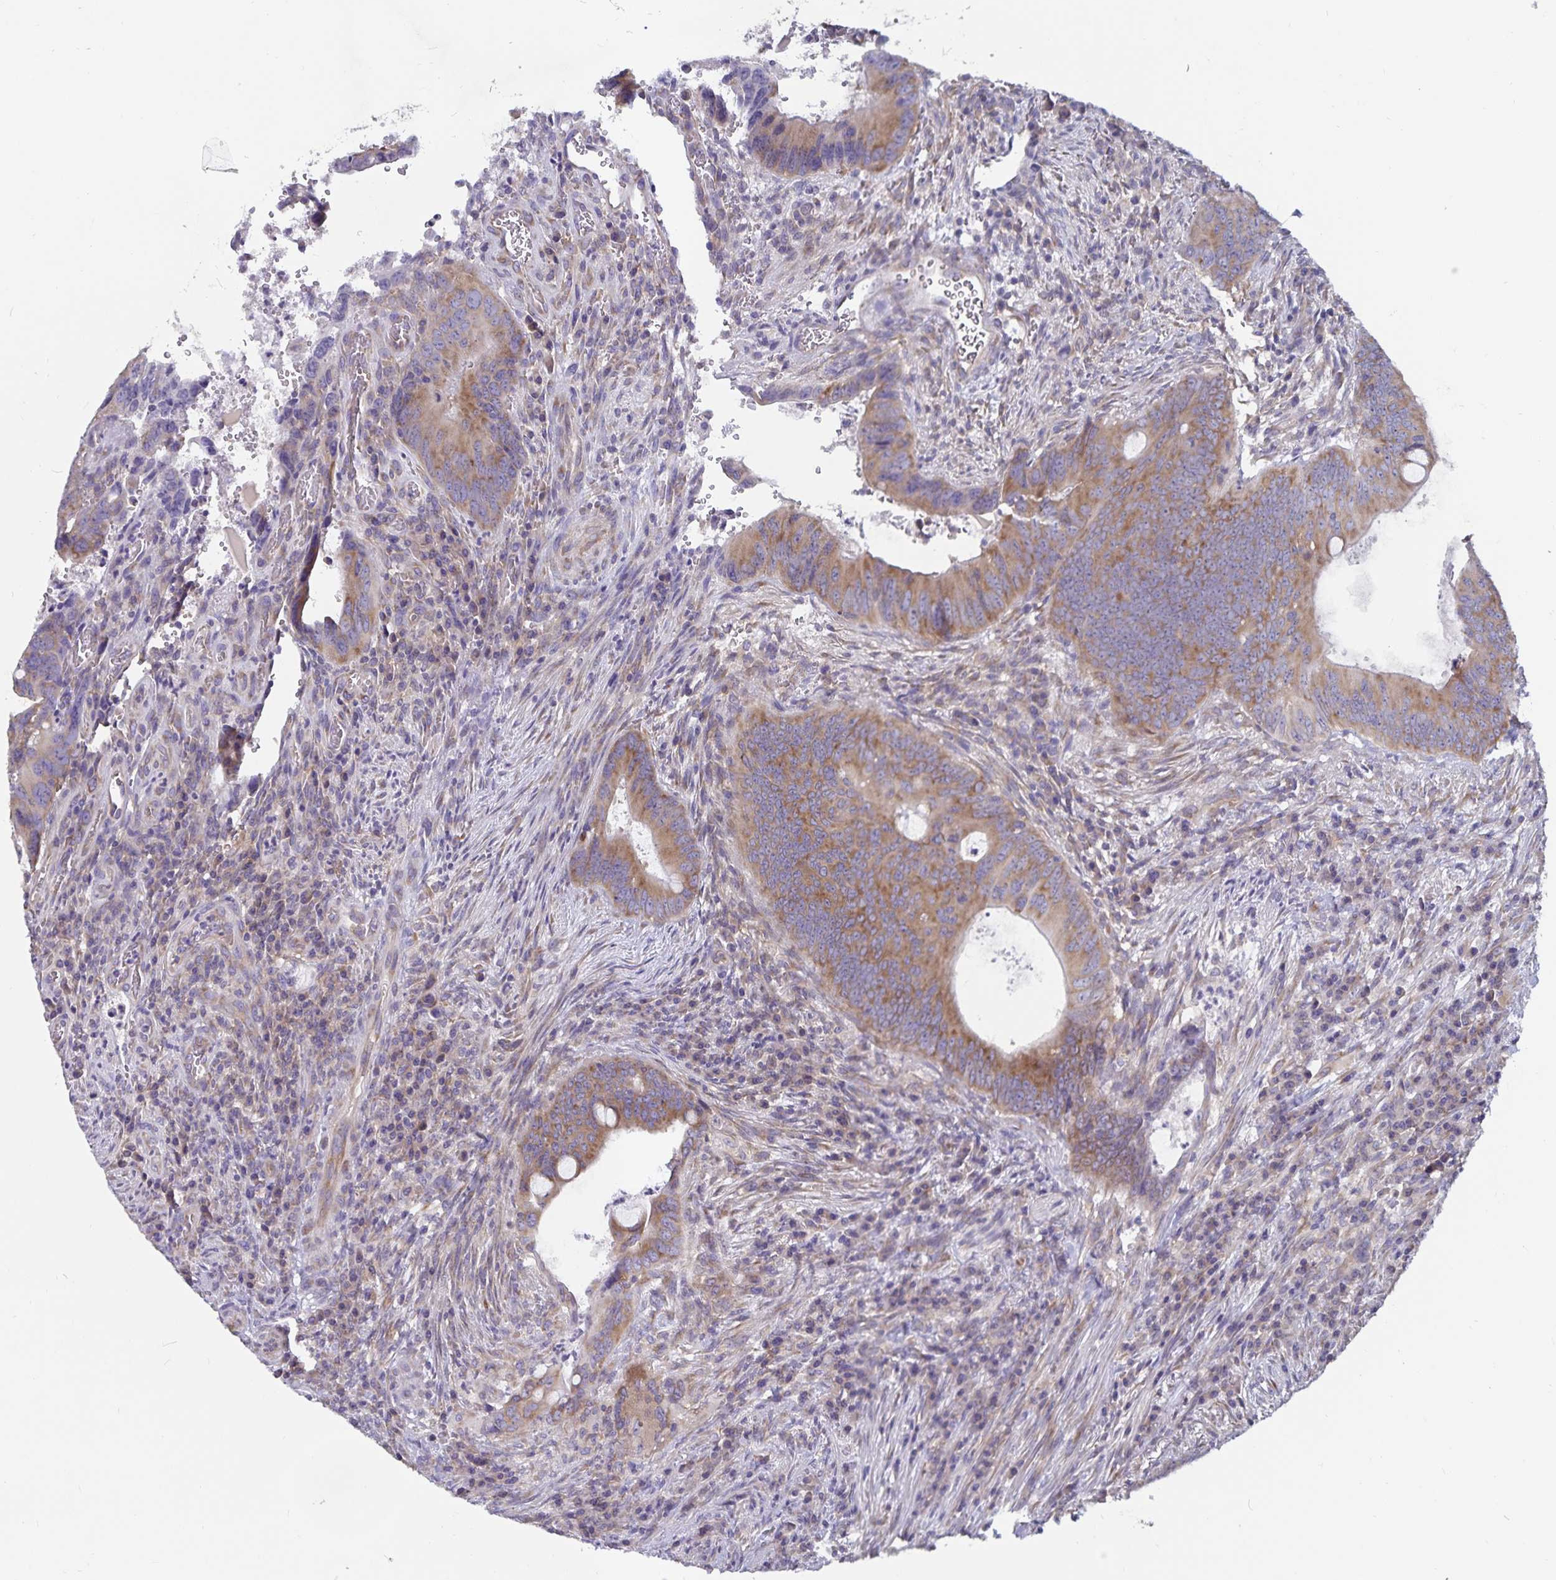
{"staining": {"intensity": "moderate", "quantity": ">75%", "location": "cytoplasmic/membranous"}, "tissue": "colorectal cancer", "cell_type": "Tumor cells", "image_type": "cancer", "snomed": [{"axis": "morphology", "description": "Adenocarcinoma, NOS"}, {"axis": "topography", "description": "Colon"}], "caption": "Immunohistochemical staining of adenocarcinoma (colorectal) demonstrates moderate cytoplasmic/membranous protein positivity in approximately >75% of tumor cells. (DAB IHC, brown staining for protein, blue staining for nuclei).", "gene": "FAM120A", "patient": {"sex": "female", "age": 74}}